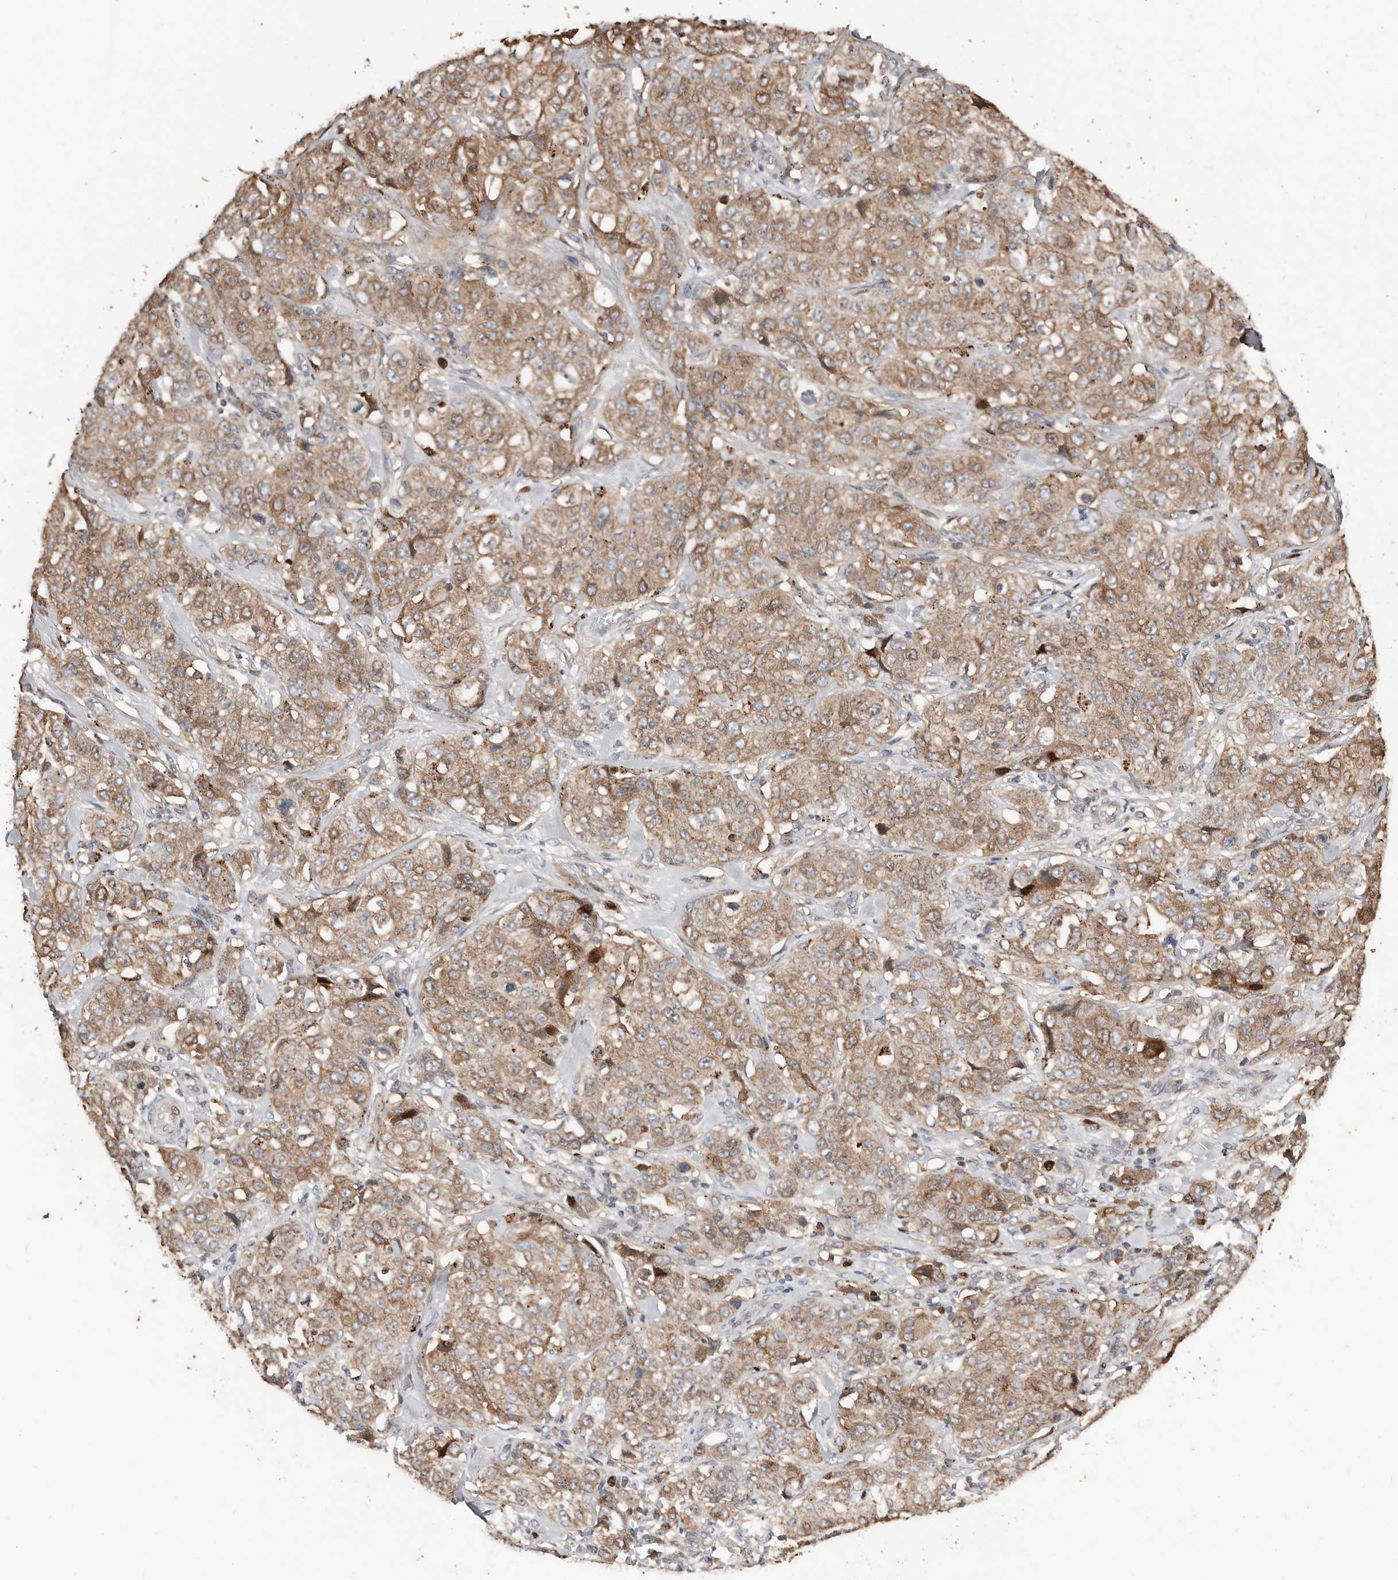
{"staining": {"intensity": "moderate", "quantity": ">75%", "location": "cytoplasmic/membranous"}, "tissue": "stomach cancer", "cell_type": "Tumor cells", "image_type": "cancer", "snomed": [{"axis": "morphology", "description": "Adenocarcinoma, NOS"}, {"axis": "topography", "description": "Stomach"}], "caption": "An immunohistochemistry (IHC) image of tumor tissue is shown. Protein staining in brown labels moderate cytoplasmic/membranous positivity in stomach adenocarcinoma within tumor cells.", "gene": "SMYD4", "patient": {"sex": "male", "age": 48}}